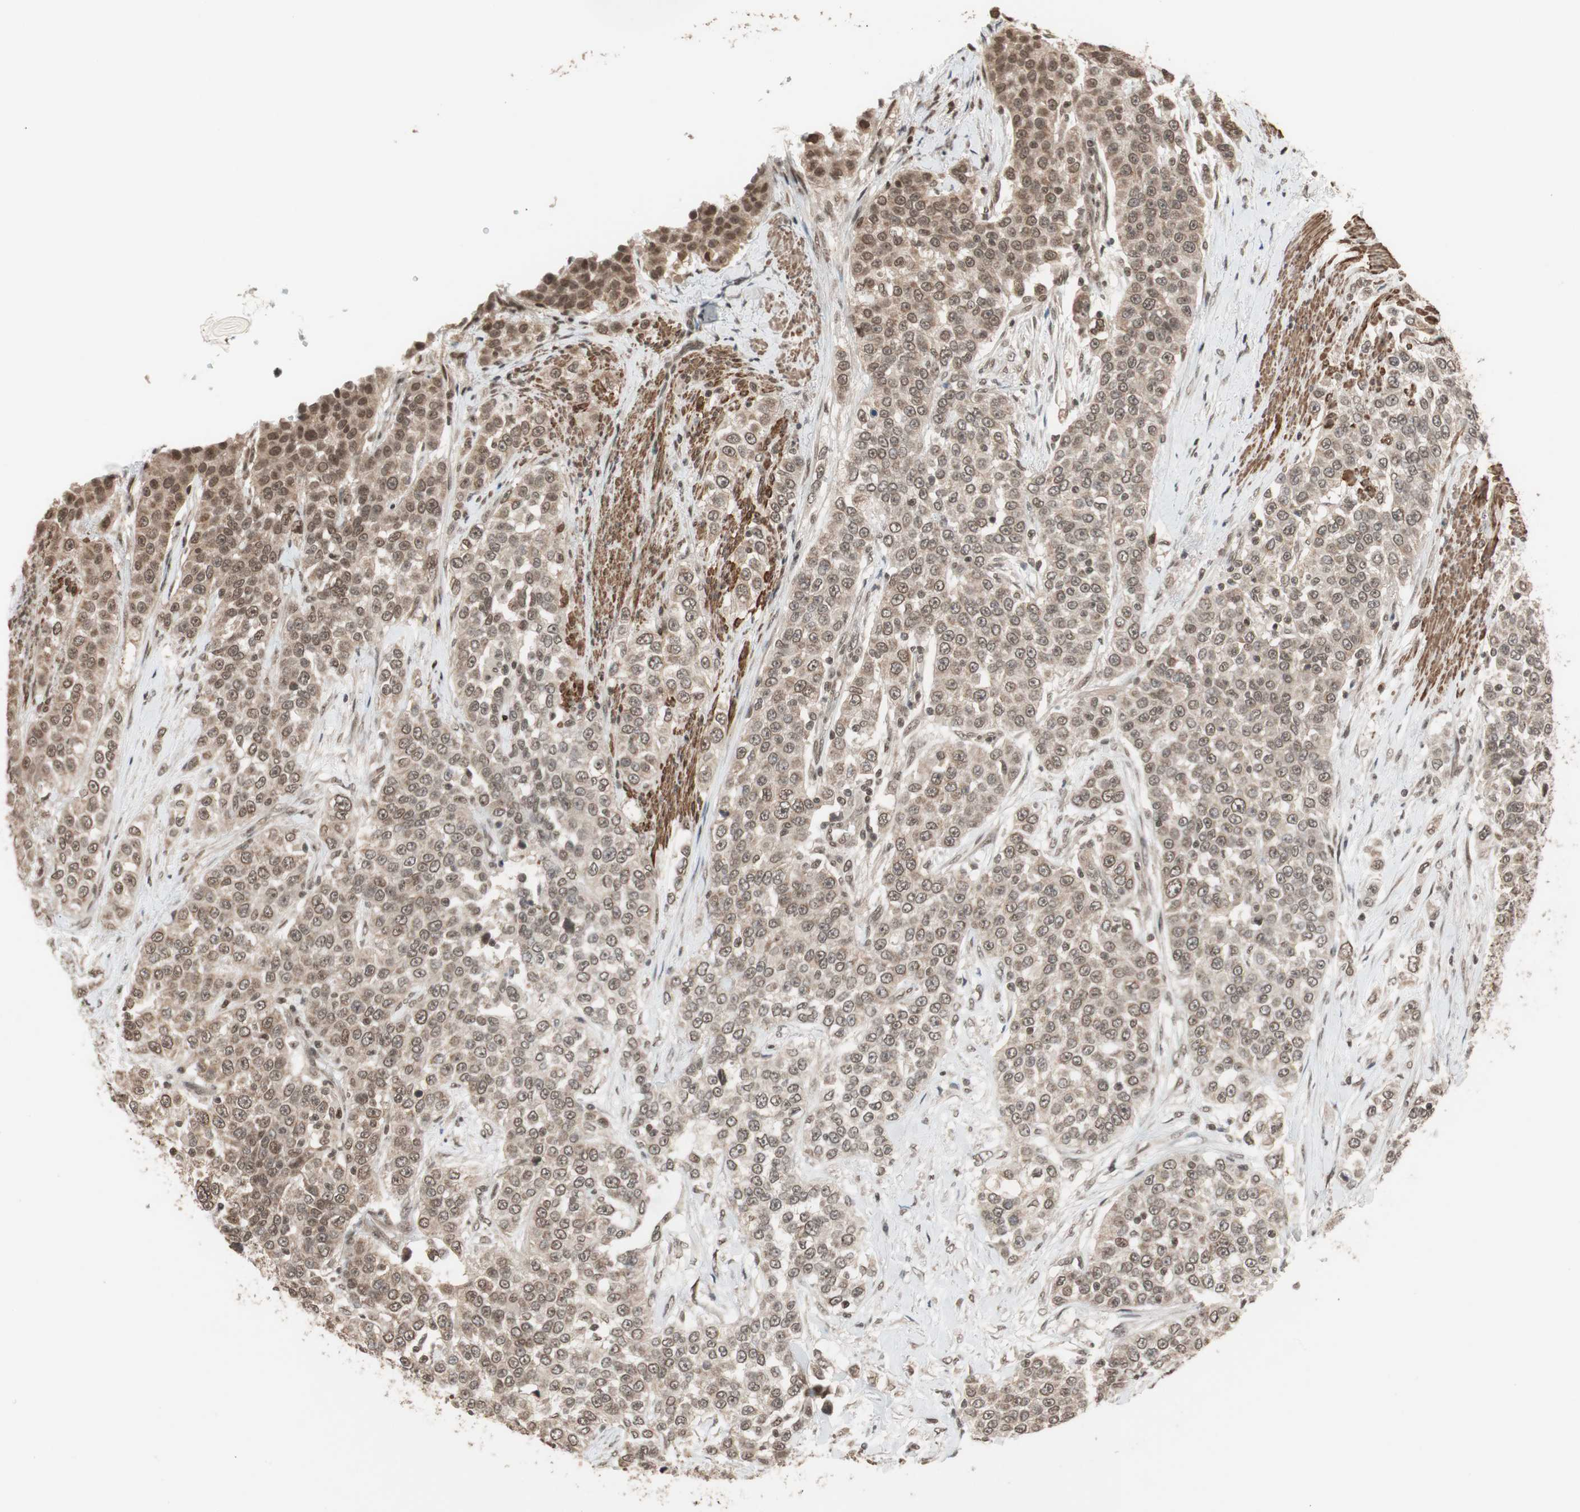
{"staining": {"intensity": "weak", "quantity": ">75%", "location": "cytoplasmic/membranous"}, "tissue": "urothelial cancer", "cell_type": "Tumor cells", "image_type": "cancer", "snomed": [{"axis": "morphology", "description": "Urothelial carcinoma, High grade"}, {"axis": "topography", "description": "Urinary bladder"}], "caption": "Immunohistochemical staining of human high-grade urothelial carcinoma reveals low levels of weak cytoplasmic/membranous protein positivity in about >75% of tumor cells.", "gene": "DRAP1", "patient": {"sex": "female", "age": 80}}